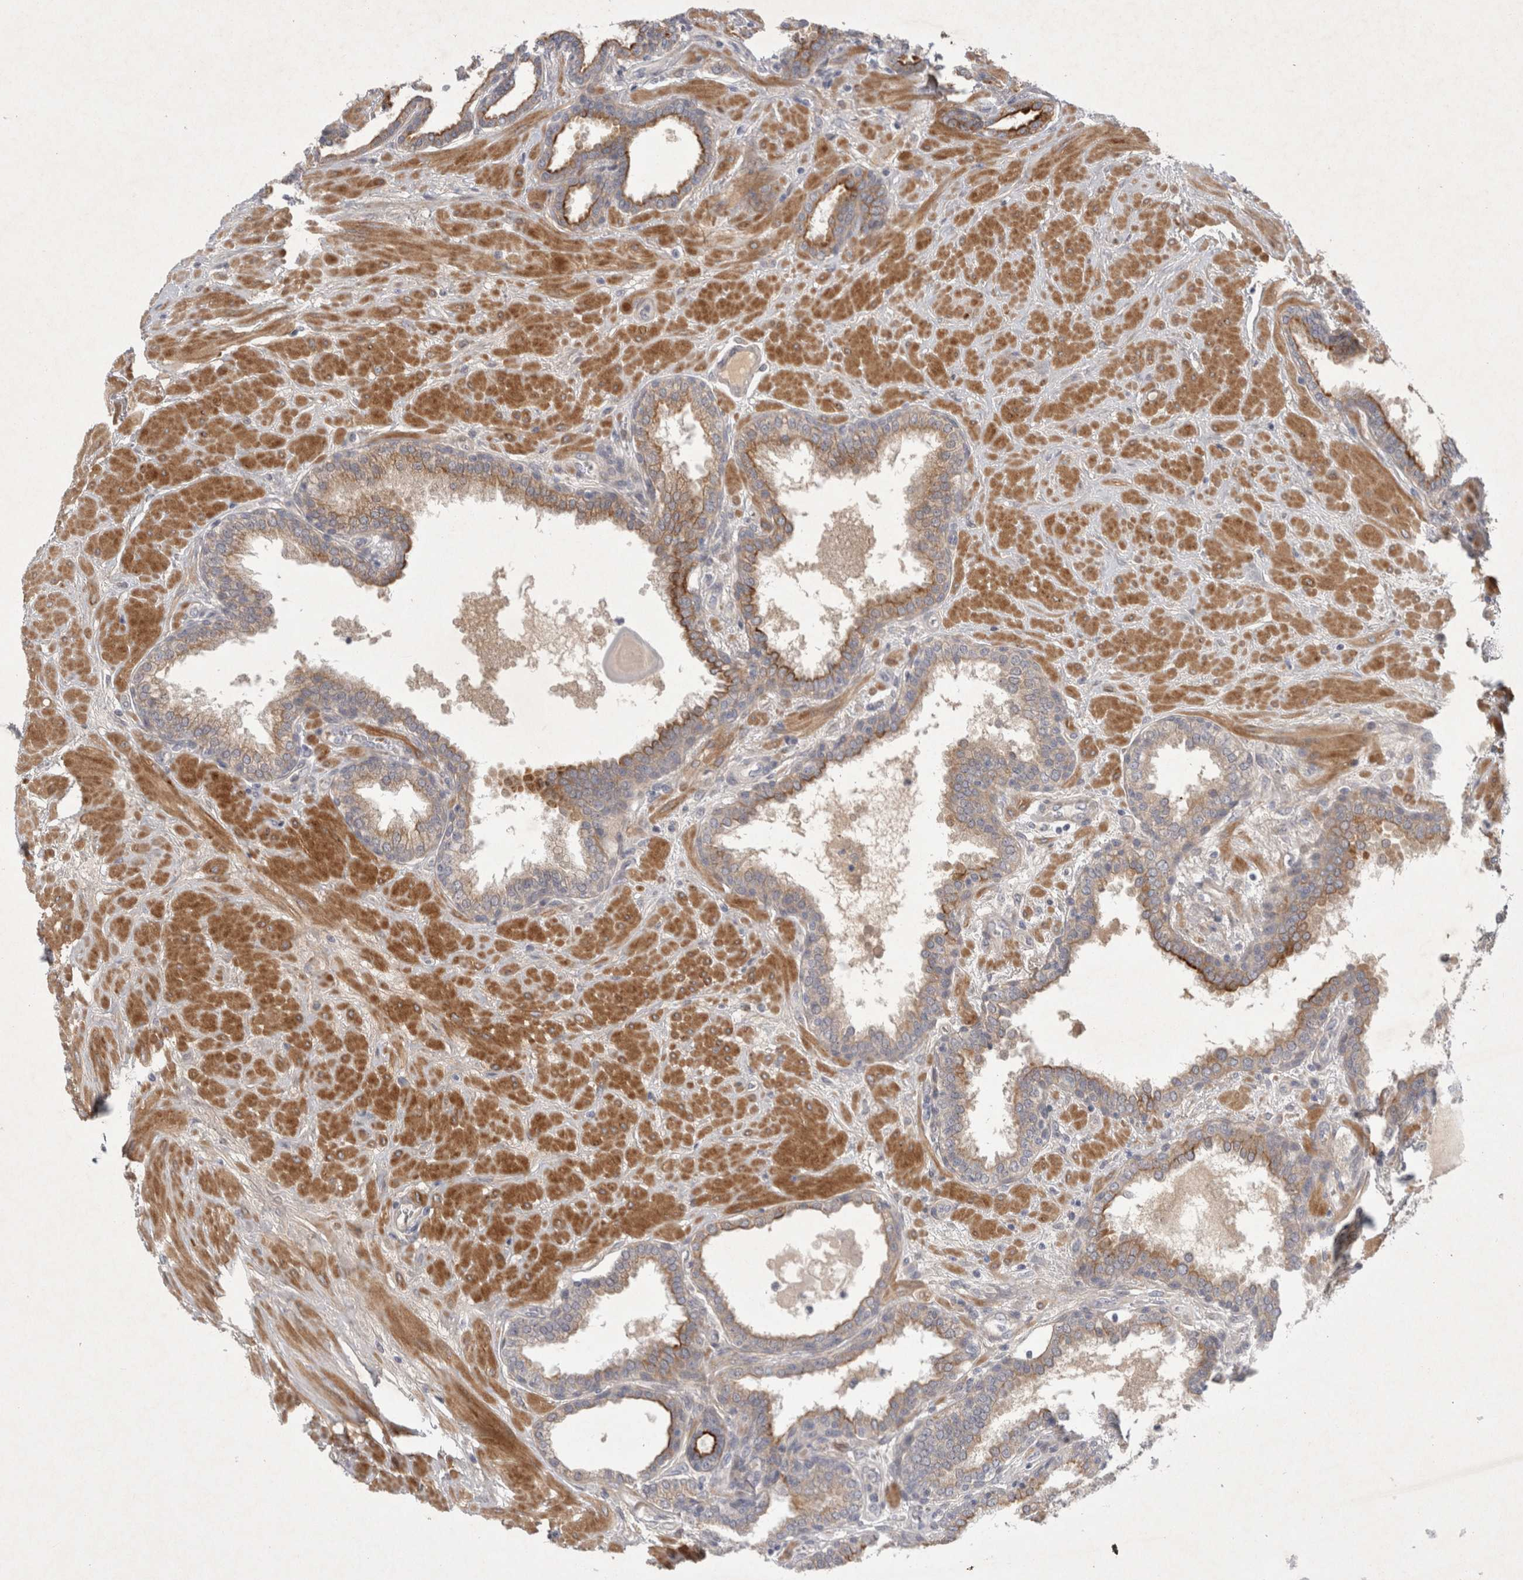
{"staining": {"intensity": "moderate", "quantity": "<25%", "location": "cytoplasmic/membranous"}, "tissue": "prostate", "cell_type": "Glandular cells", "image_type": "normal", "snomed": [{"axis": "morphology", "description": "Normal tissue, NOS"}, {"axis": "topography", "description": "Prostate"}], "caption": "Protein staining shows moderate cytoplasmic/membranous expression in approximately <25% of glandular cells in benign prostate.", "gene": "BZW2", "patient": {"sex": "male", "age": 51}}